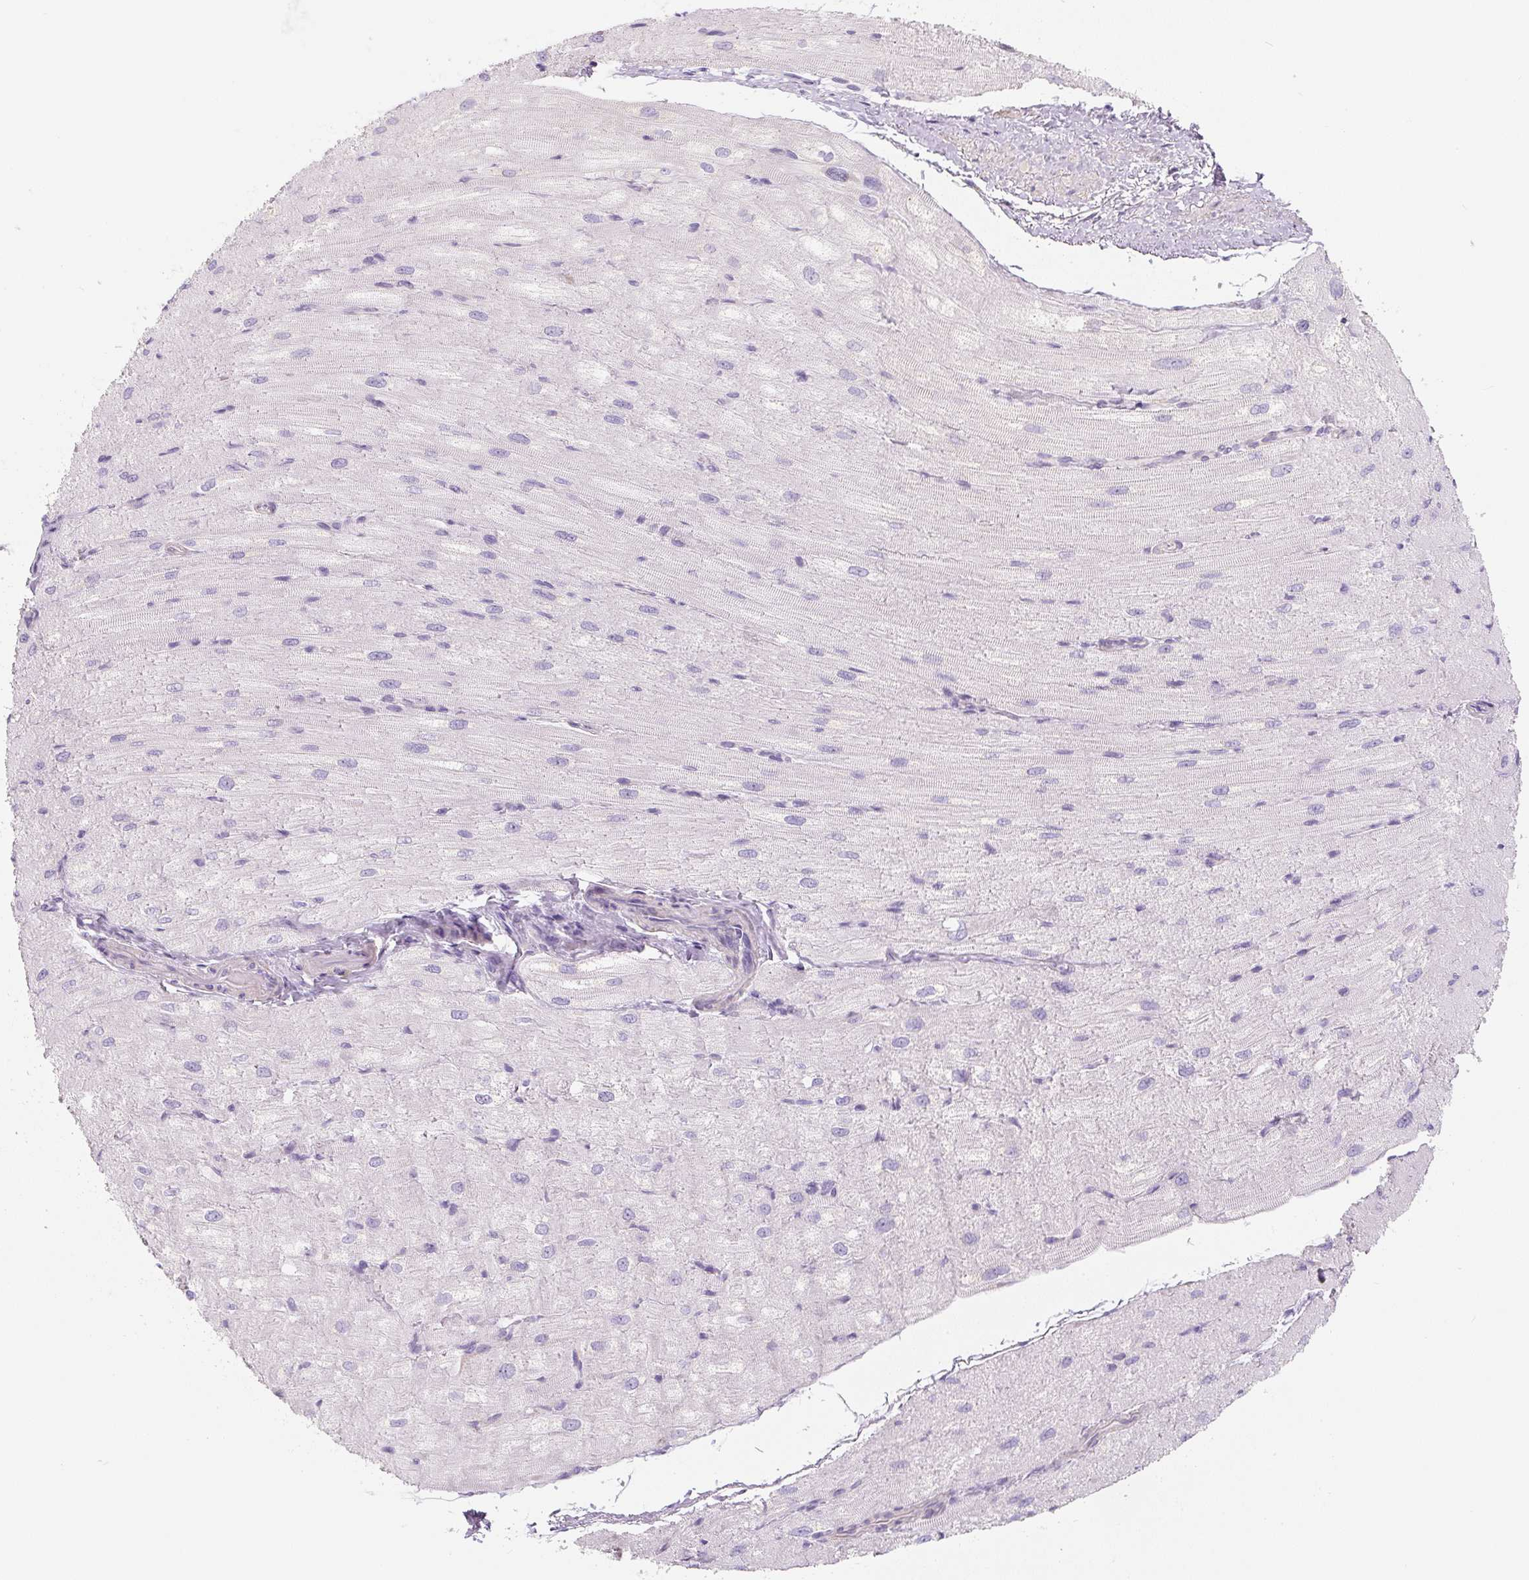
{"staining": {"intensity": "negative", "quantity": "none", "location": "none"}, "tissue": "heart muscle", "cell_type": "Cardiomyocytes", "image_type": "normal", "snomed": [{"axis": "morphology", "description": "Normal tissue, NOS"}, {"axis": "topography", "description": "Heart"}], "caption": "Immunohistochemistry (IHC) image of benign human heart muscle stained for a protein (brown), which demonstrates no staining in cardiomyocytes. (DAB (3,3'-diaminobenzidine) IHC with hematoxylin counter stain).", "gene": "PWWP3B", "patient": {"sex": "male", "age": 62}}